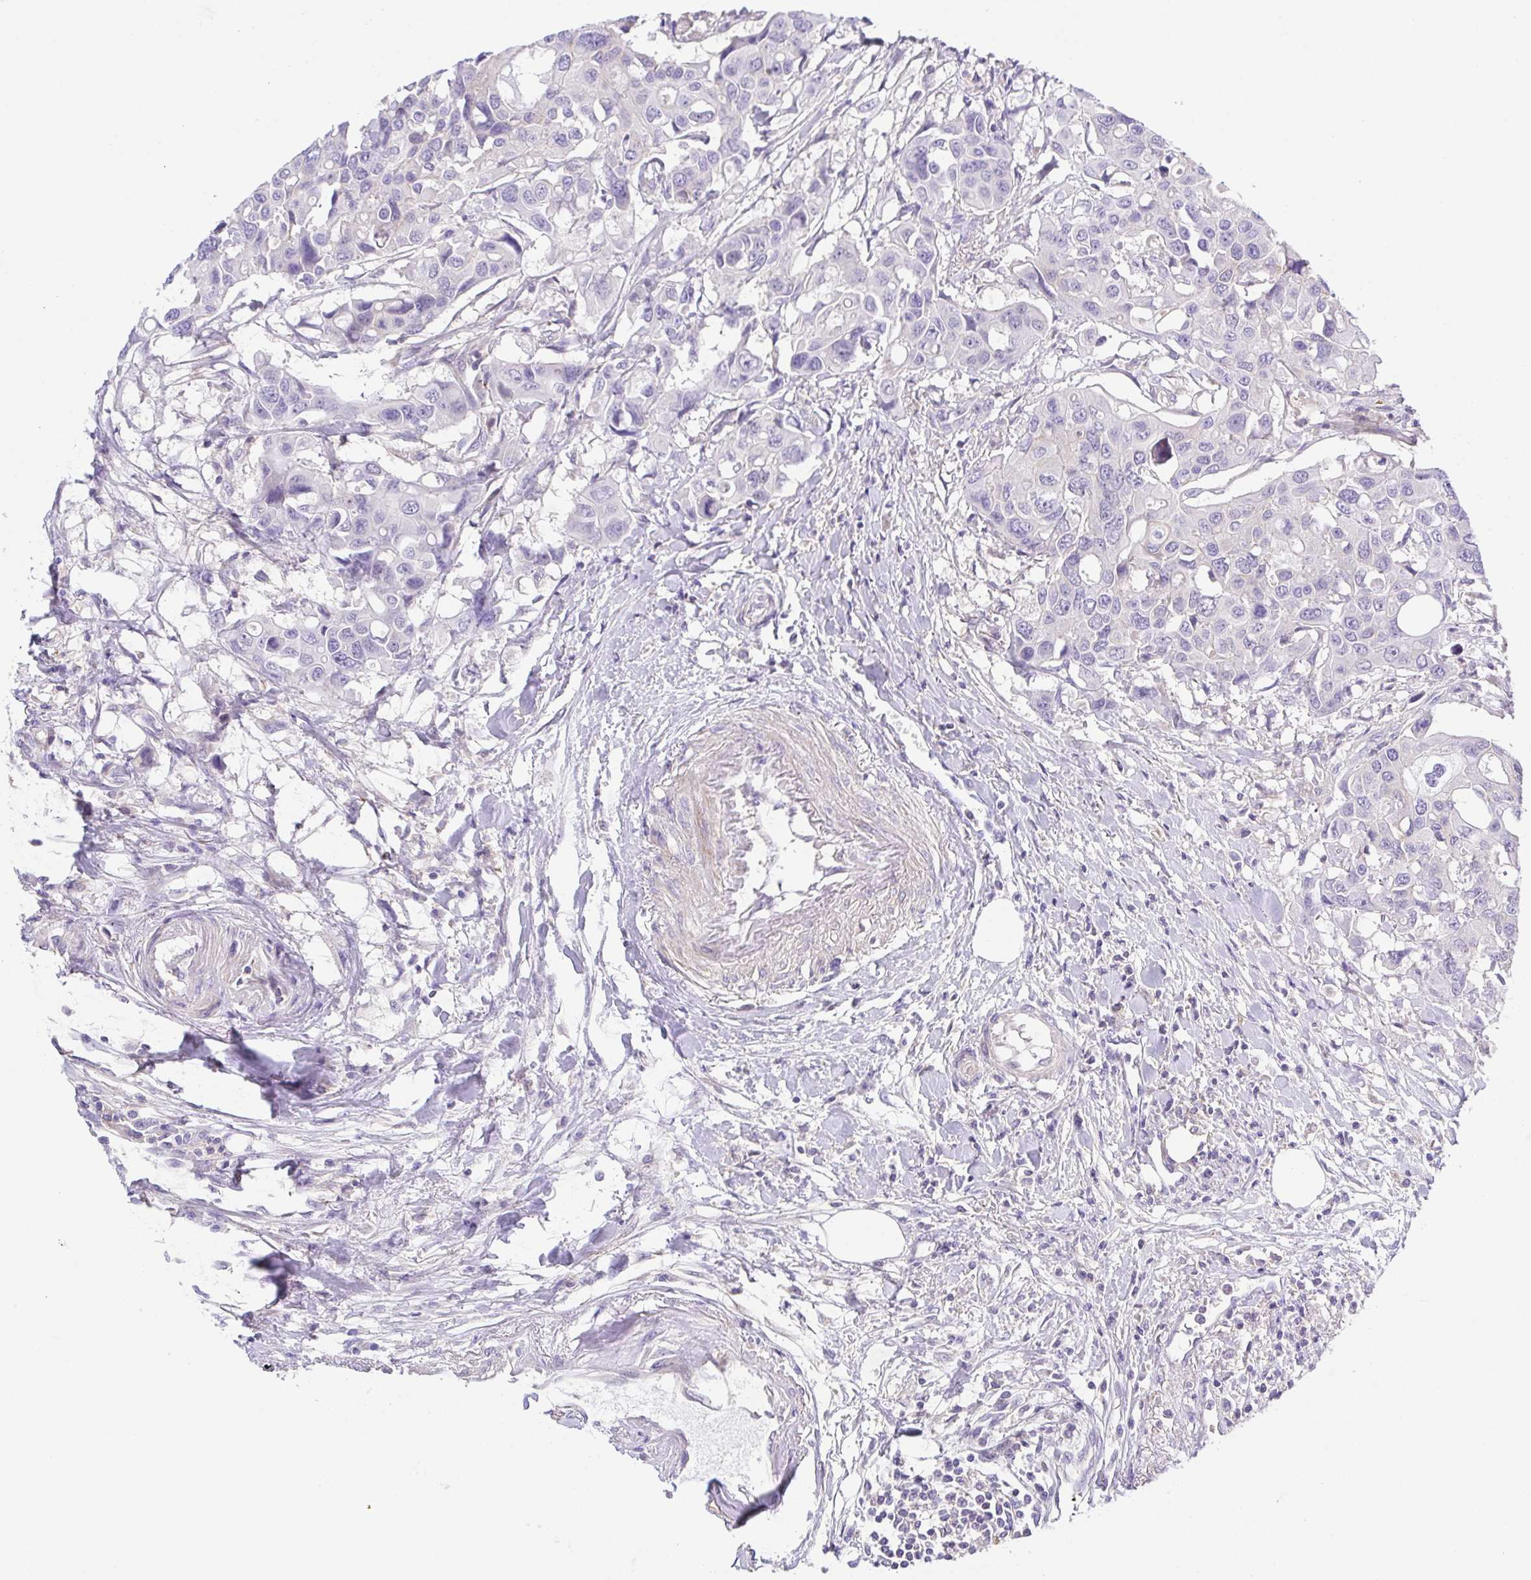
{"staining": {"intensity": "negative", "quantity": "none", "location": "none"}, "tissue": "colorectal cancer", "cell_type": "Tumor cells", "image_type": "cancer", "snomed": [{"axis": "morphology", "description": "Adenocarcinoma, NOS"}, {"axis": "topography", "description": "Colon"}], "caption": "This is an immunohistochemistry image of human colorectal cancer. There is no positivity in tumor cells.", "gene": "PRR14L", "patient": {"sex": "male", "age": 77}}